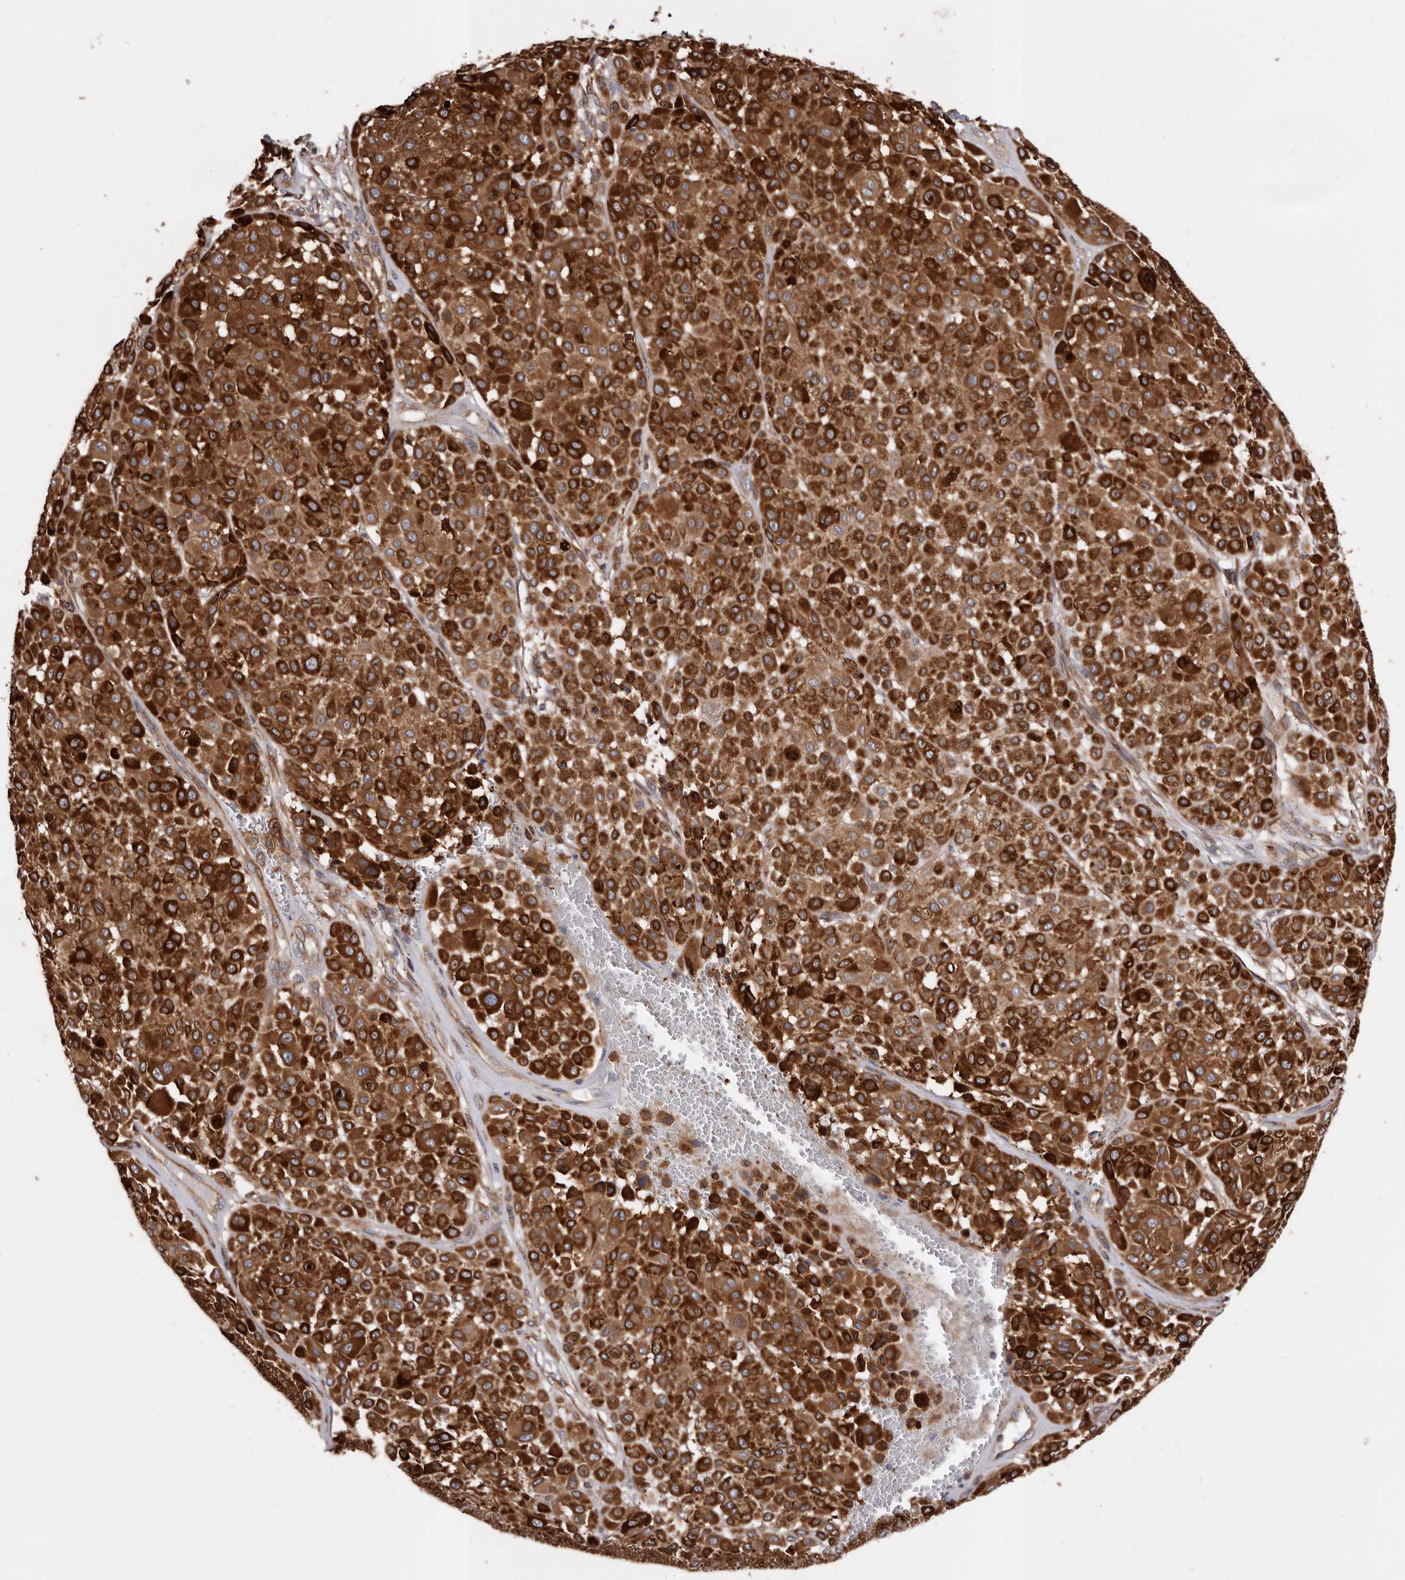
{"staining": {"intensity": "strong", "quantity": ">75%", "location": "cytoplasmic/membranous"}, "tissue": "melanoma", "cell_type": "Tumor cells", "image_type": "cancer", "snomed": [{"axis": "morphology", "description": "Malignant melanoma, Metastatic site"}, {"axis": "topography", "description": "Soft tissue"}], "caption": "An image of melanoma stained for a protein reveals strong cytoplasmic/membranous brown staining in tumor cells.", "gene": "COQ8B", "patient": {"sex": "male", "age": 41}}